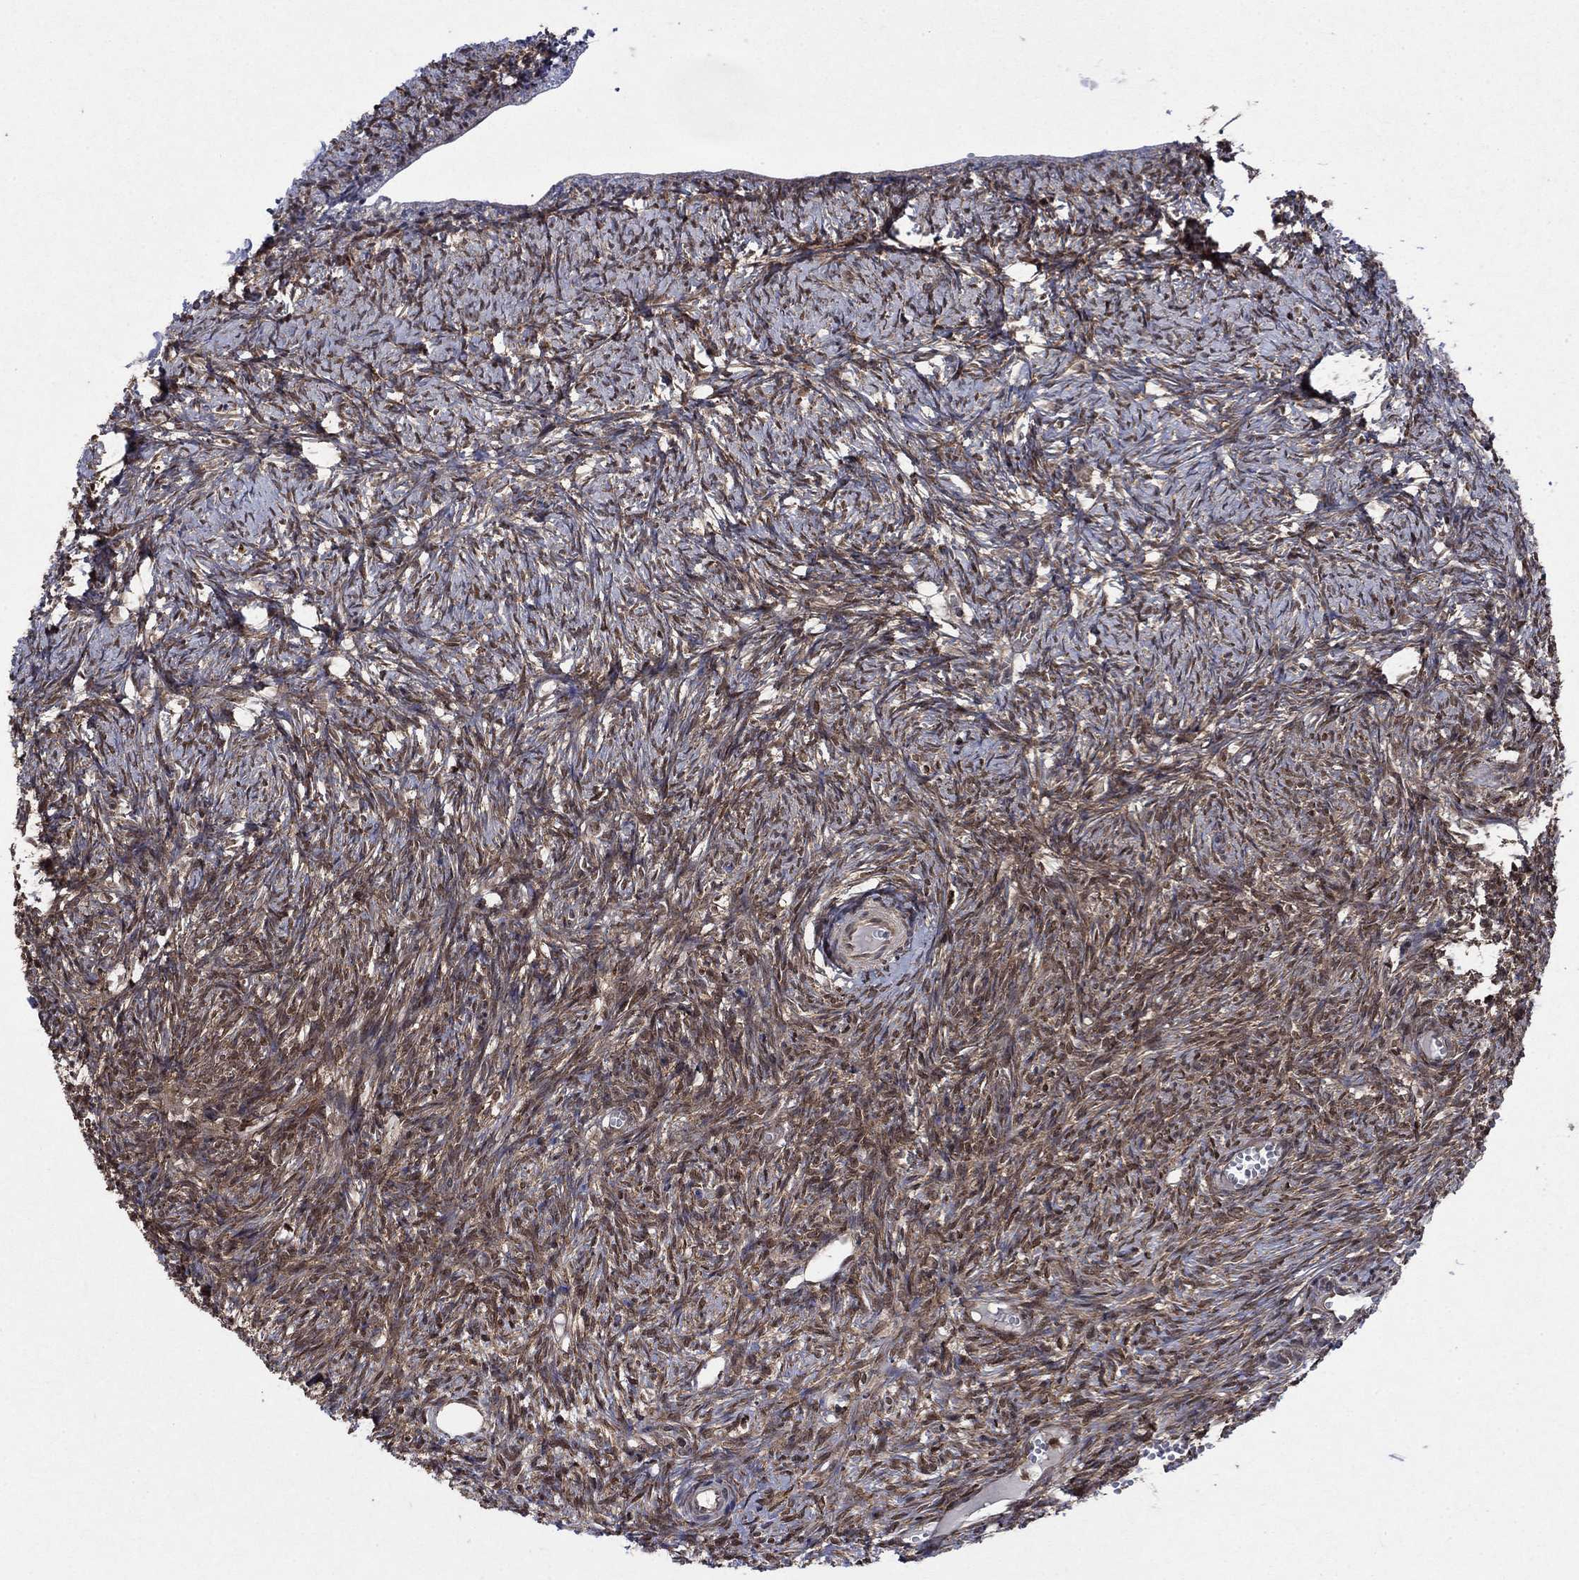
{"staining": {"intensity": "moderate", "quantity": "25%-75%", "location": "cytoplasmic/membranous"}, "tissue": "ovary", "cell_type": "Ovarian stroma cells", "image_type": "normal", "snomed": [{"axis": "morphology", "description": "Normal tissue, NOS"}, {"axis": "topography", "description": "Ovary"}], "caption": "DAB (3,3'-diaminobenzidine) immunohistochemical staining of unremarkable ovary displays moderate cytoplasmic/membranous protein staining in about 25%-75% of ovarian stroma cells. (DAB = brown stain, brightfield microscopy at high magnification).", "gene": "CACYBP", "patient": {"sex": "female", "age": 43}}